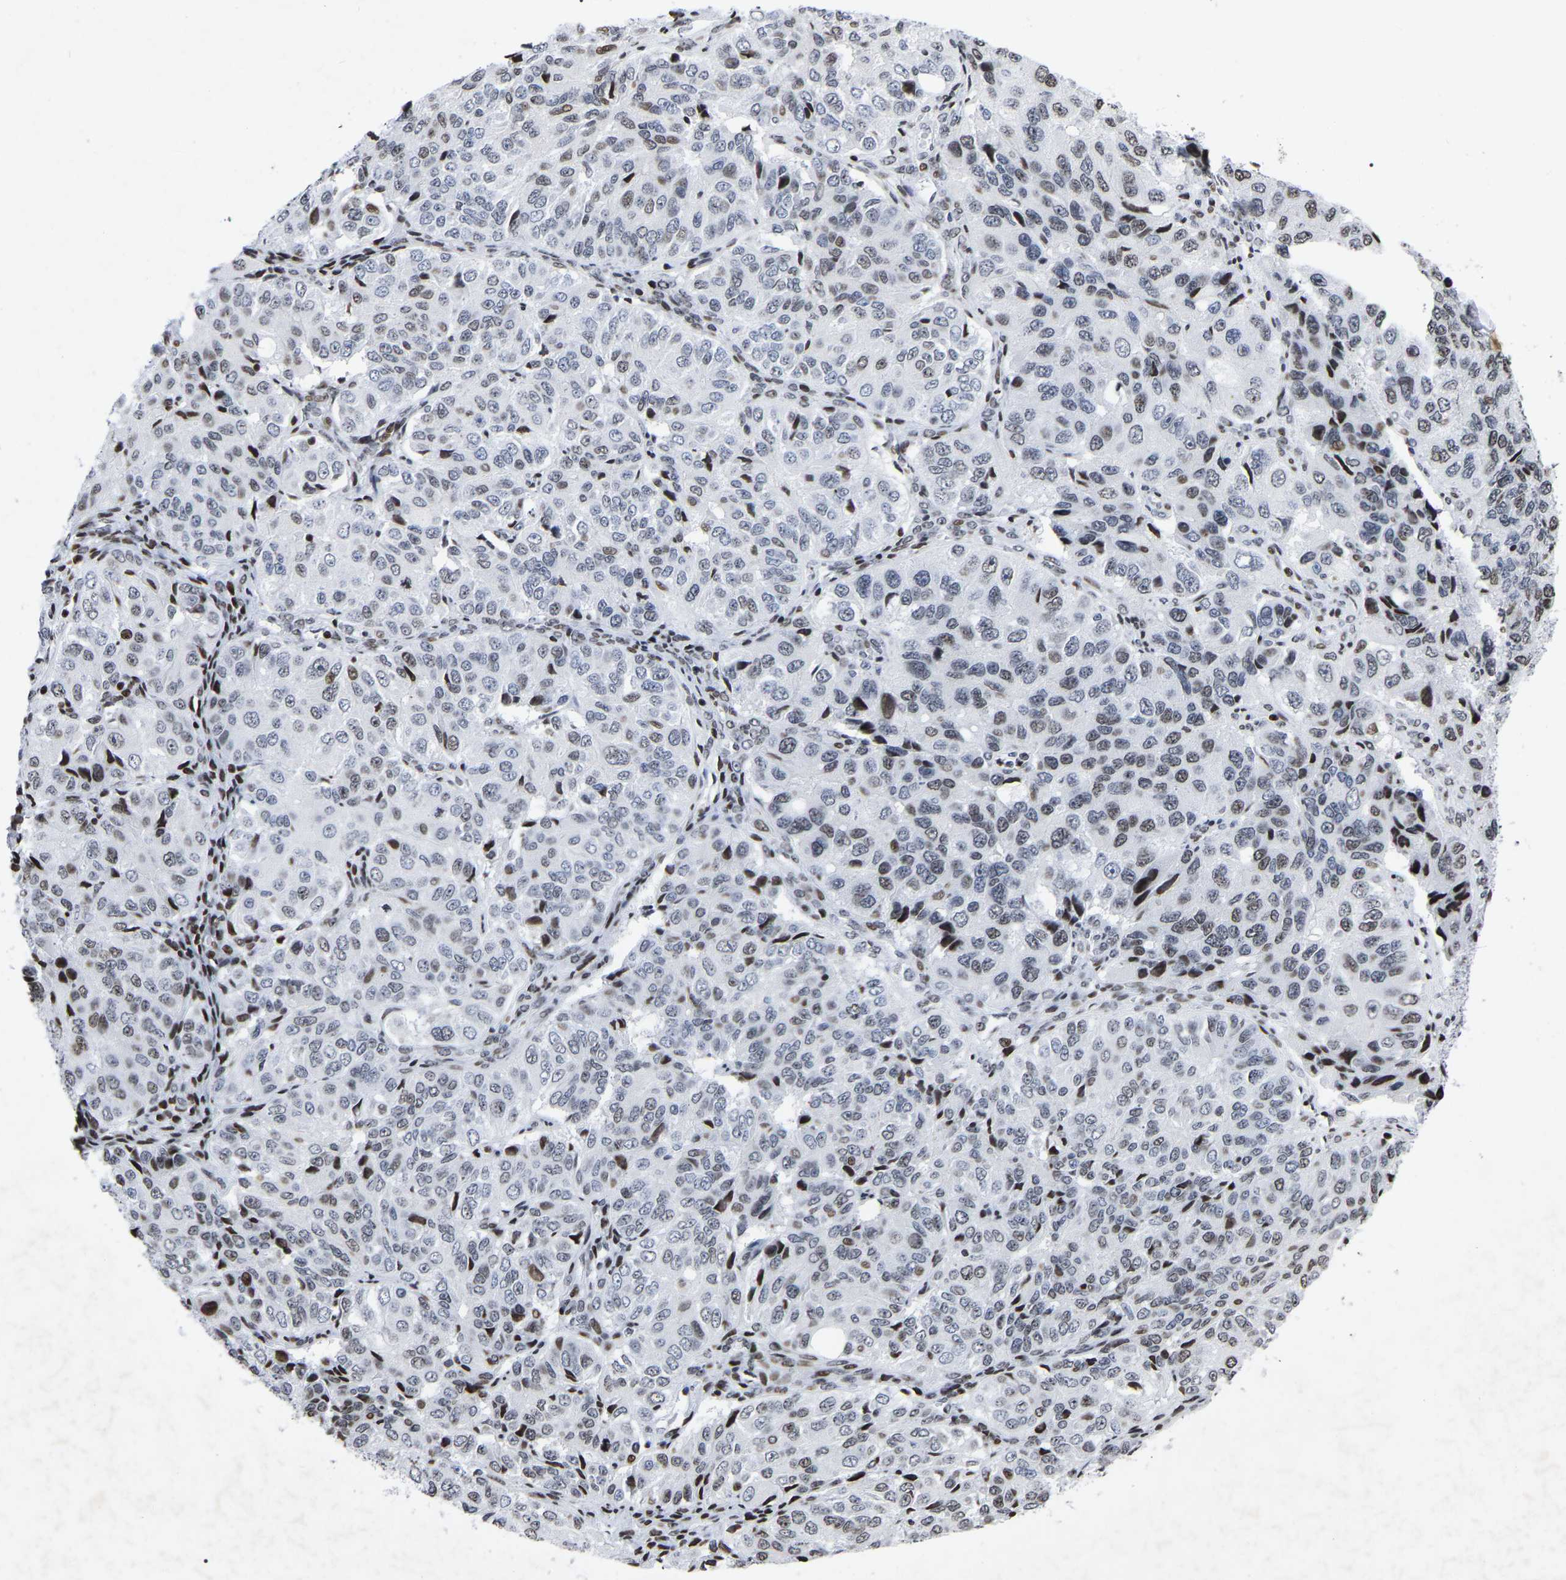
{"staining": {"intensity": "weak", "quantity": "<25%", "location": "nuclear"}, "tissue": "ovarian cancer", "cell_type": "Tumor cells", "image_type": "cancer", "snomed": [{"axis": "morphology", "description": "Carcinoma, endometroid"}, {"axis": "topography", "description": "Ovary"}], "caption": "There is no significant positivity in tumor cells of ovarian endometroid carcinoma.", "gene": "PRCC", "patient": {"sex": "female", "age": 51}}